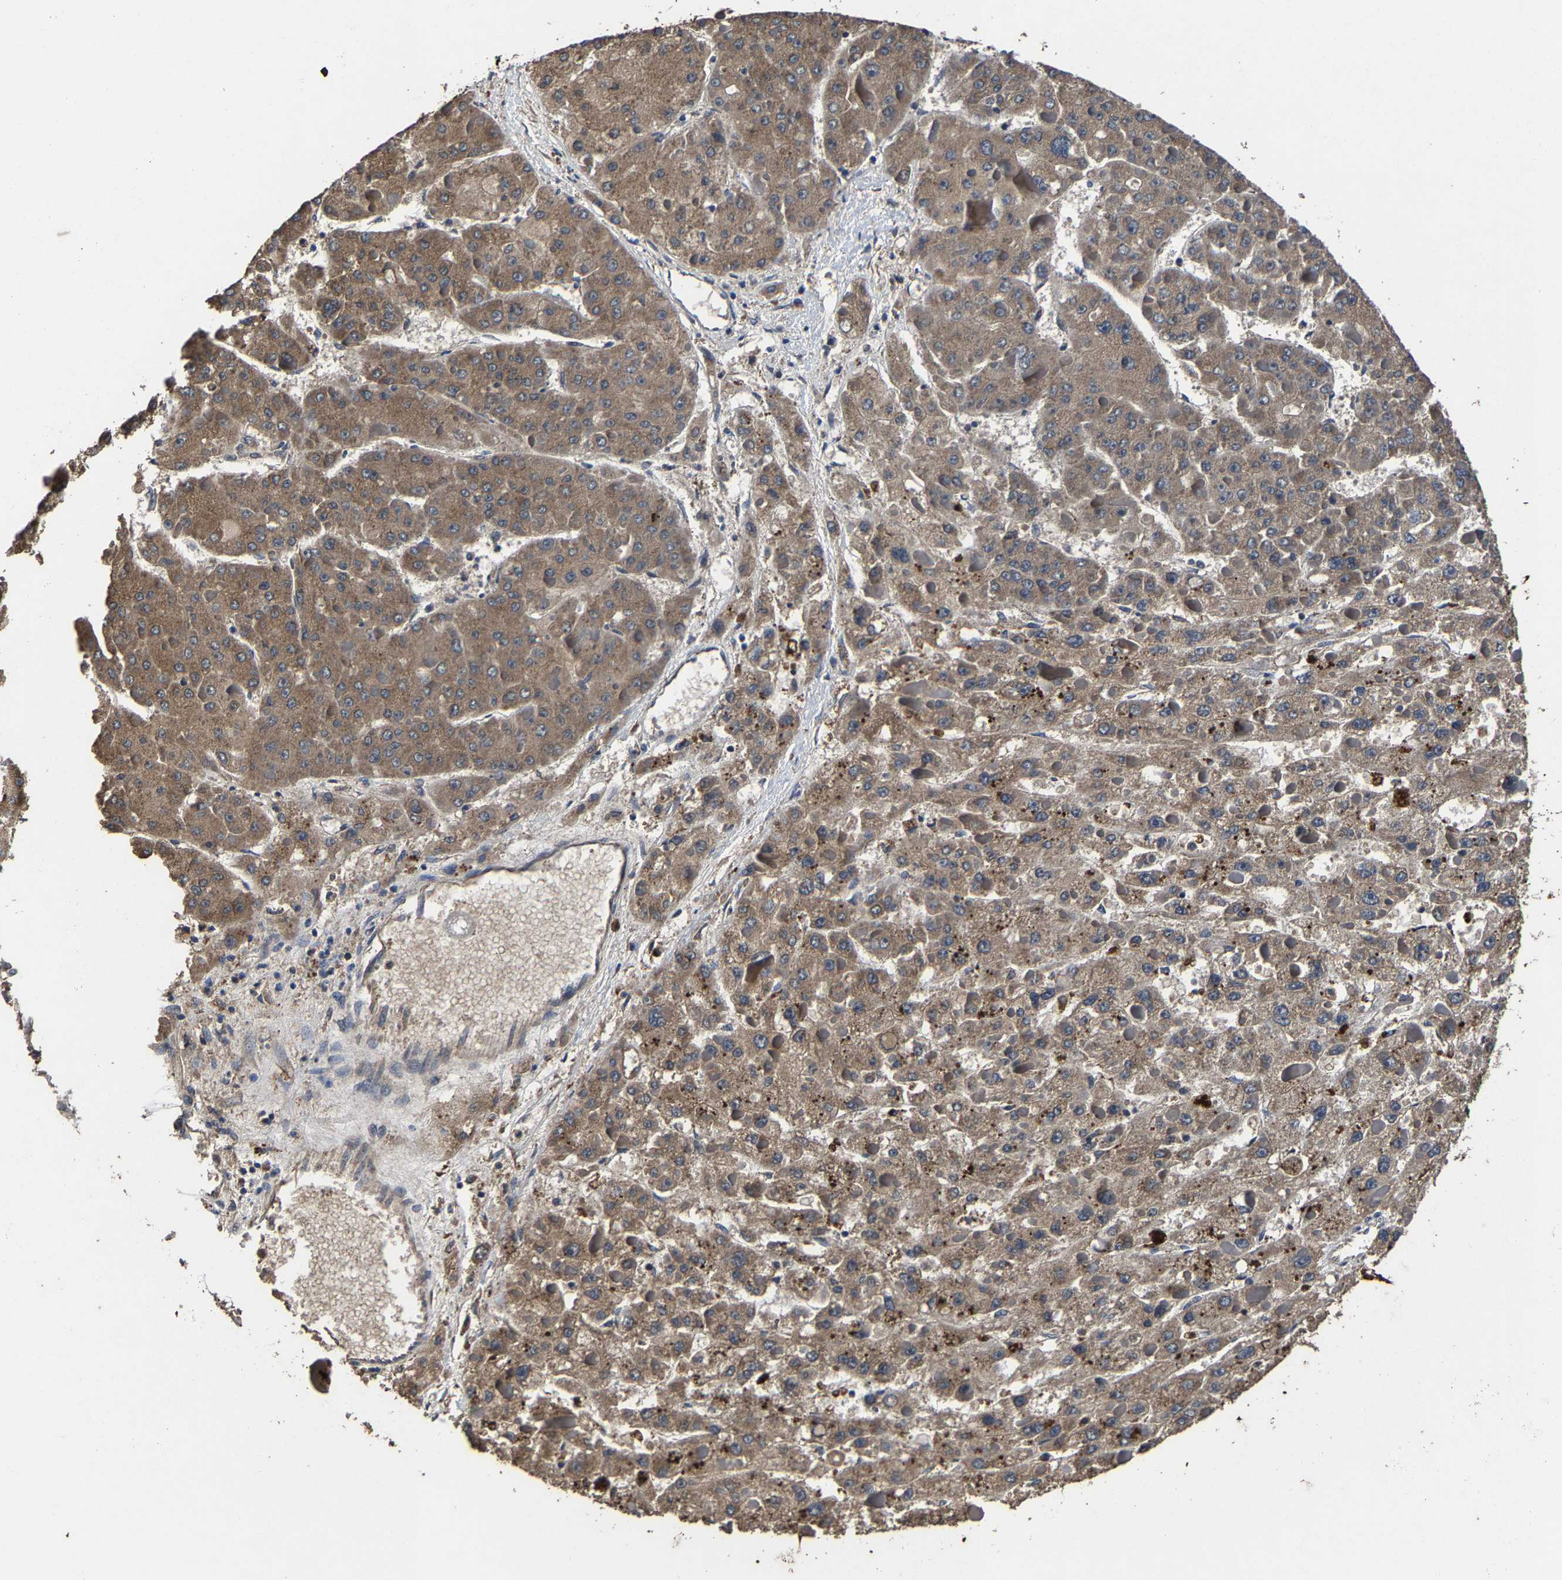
{"staining": {"intensity": "moderate", "quantity": ">75%", "location": "cytoplasmic/membranous"}, "tissue": "liver cancer", "cell_type": "Tumor cells", "image_type": "cancer", "snomed": [{"axis": "morphology", "description": "Carcinoma, Hepatocellular, NOS"}, {"axis": "topography", "description": "Liver"}], "caption": "High-magnification brightfield microscopy of hepatocellular carcinoma (liver) stained with DAB (3,3'-diaminobenzidine) (brown) and counterstained with hematoxylin (blue). tumor cells exhibit moderate cytoplasmic/membranous positivity is present in approximately>75% of cells. The staining was performed using DAB (3,3'-diaminobenzidine) to visualize the protein expression in brown, while the nuclei were stained in blue with hematoxylin (Magnification: 20x).", "gene": "EBAG9", "patient": {"sex": "female", "age": 73}}